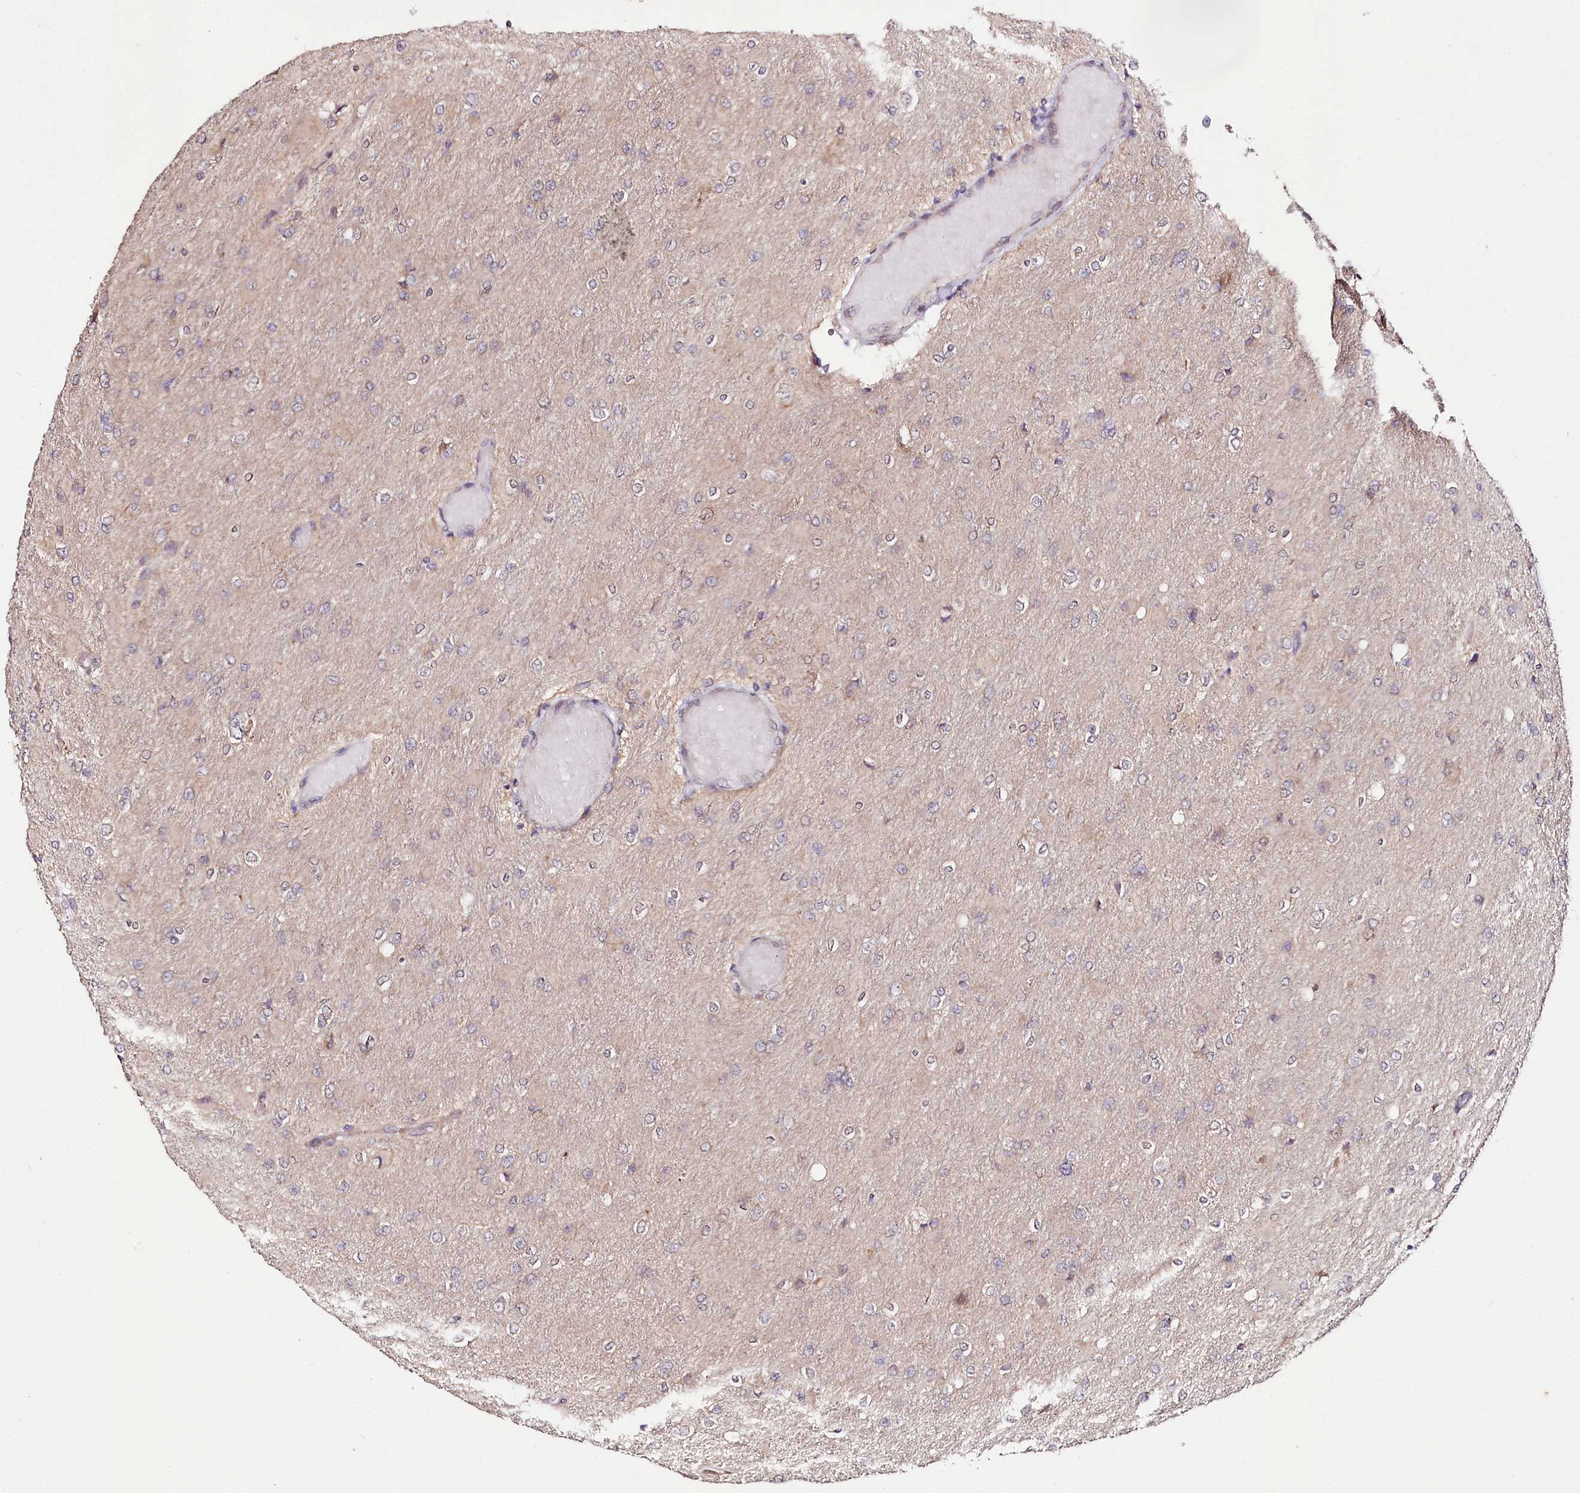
{"staining": {"intensity": "negative", "quantity": "none", "location": "none"}, "tissue": "glioma", "cell_type": "Tumor cells", "image_type": "cancer", "snomed": [{"axis": "morphology", "description": "Glioma, malignant, High grade"}, {"axis": "topography", "description": "Cerebral cortex"}], "caption": "Immunohistochemical staining of human glioma displays no significant staining in tumor cells. The staining was performed using DAB to visualize the protein expression in brown, while the nuclei were stained in blue with hematoxylin (Magnification: 20x).", "gene": "DMP1", "patient": {"sex": "female", "age": 36}}